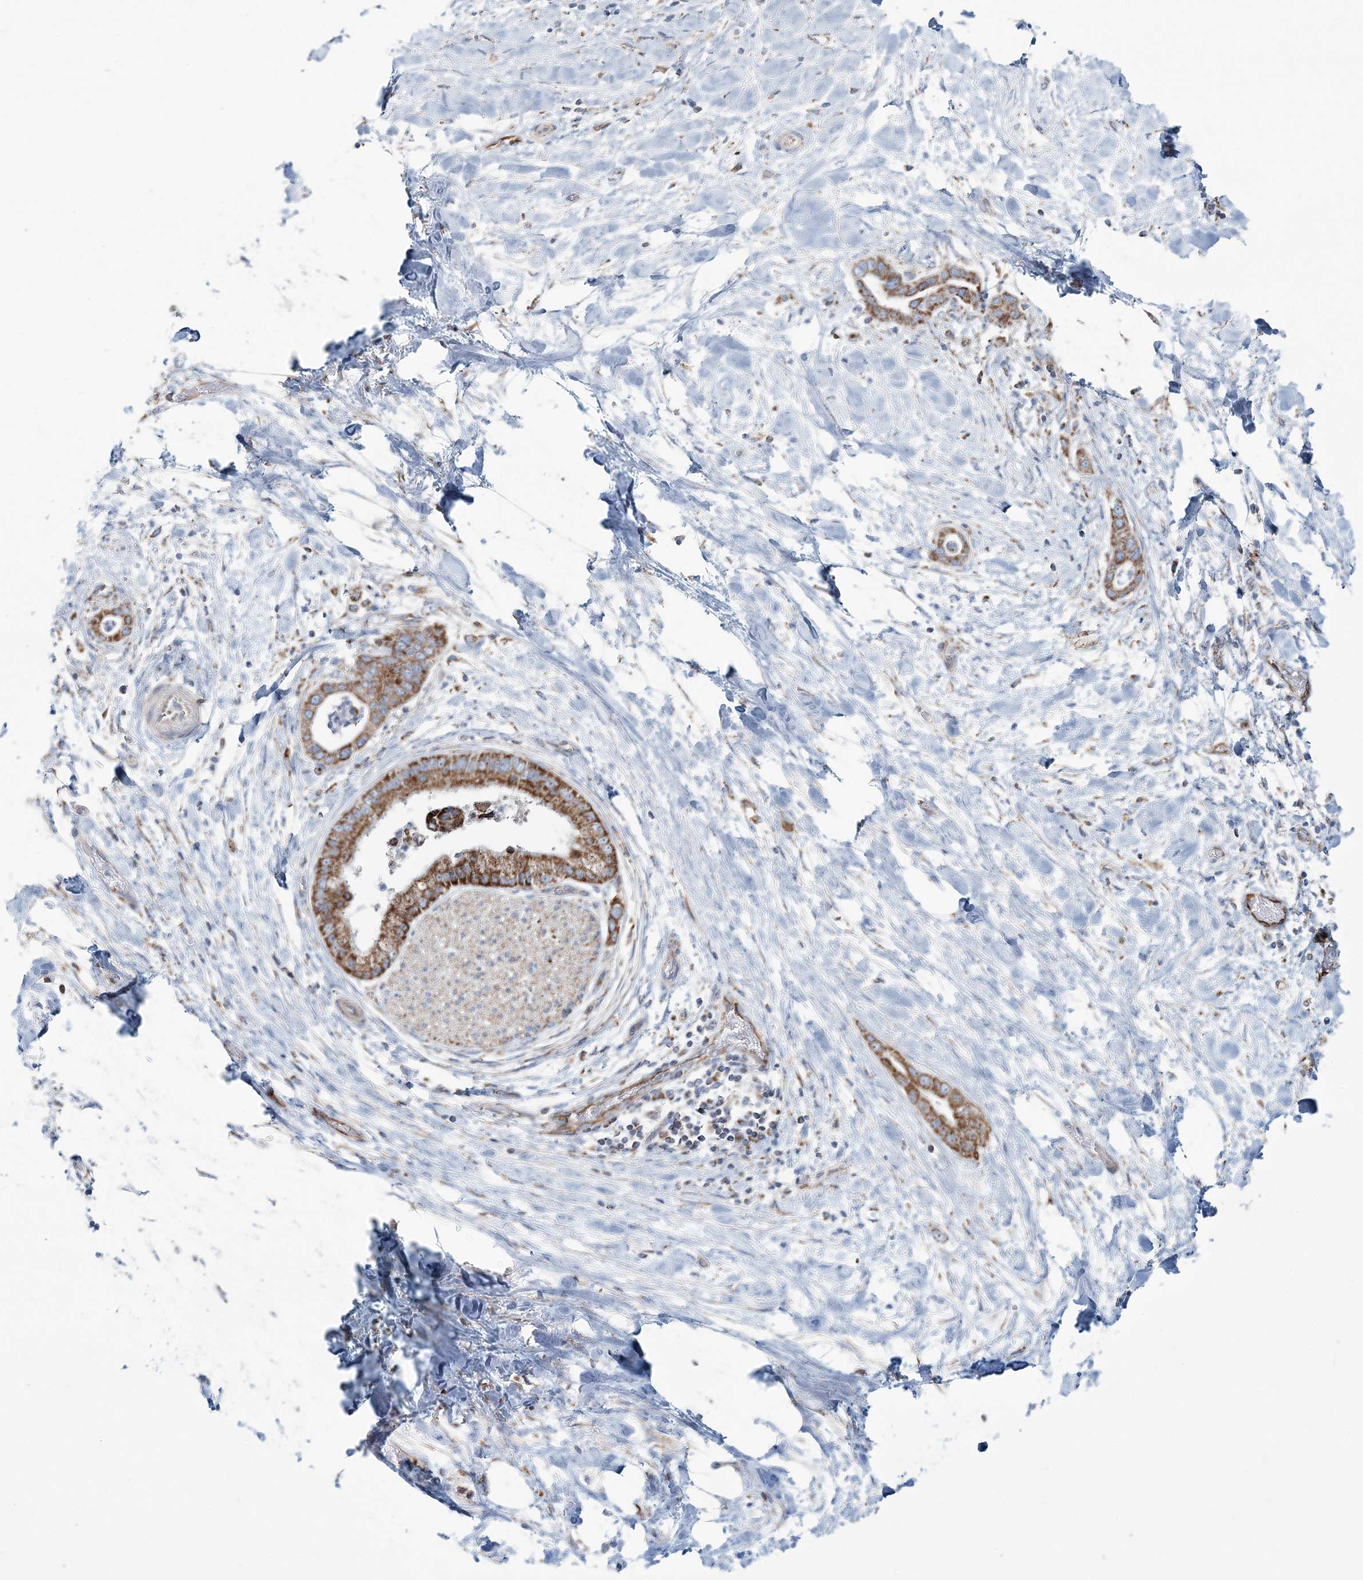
{"staining": {"intensity": "moderate", "quantity": ">75%", "location": "cytoplasmic/membranous"}, "tissue": "liver cancer", "cell_type": "Tumor cells", "image_type": "cancer", "snomed": [{"axis": "morphology", "description": "Cholangiocarcinoma"}, {"axis": "topography", "description": "Liver"}], "caption": "The immunohistochemical stain highlights moderate cytoplasmic/membranous positivity in tumor cells of cholangiocarcinoma (liver) tissue.", "gene": "ARHGAP6", "patient": {"sex": "female", "age": 54}}